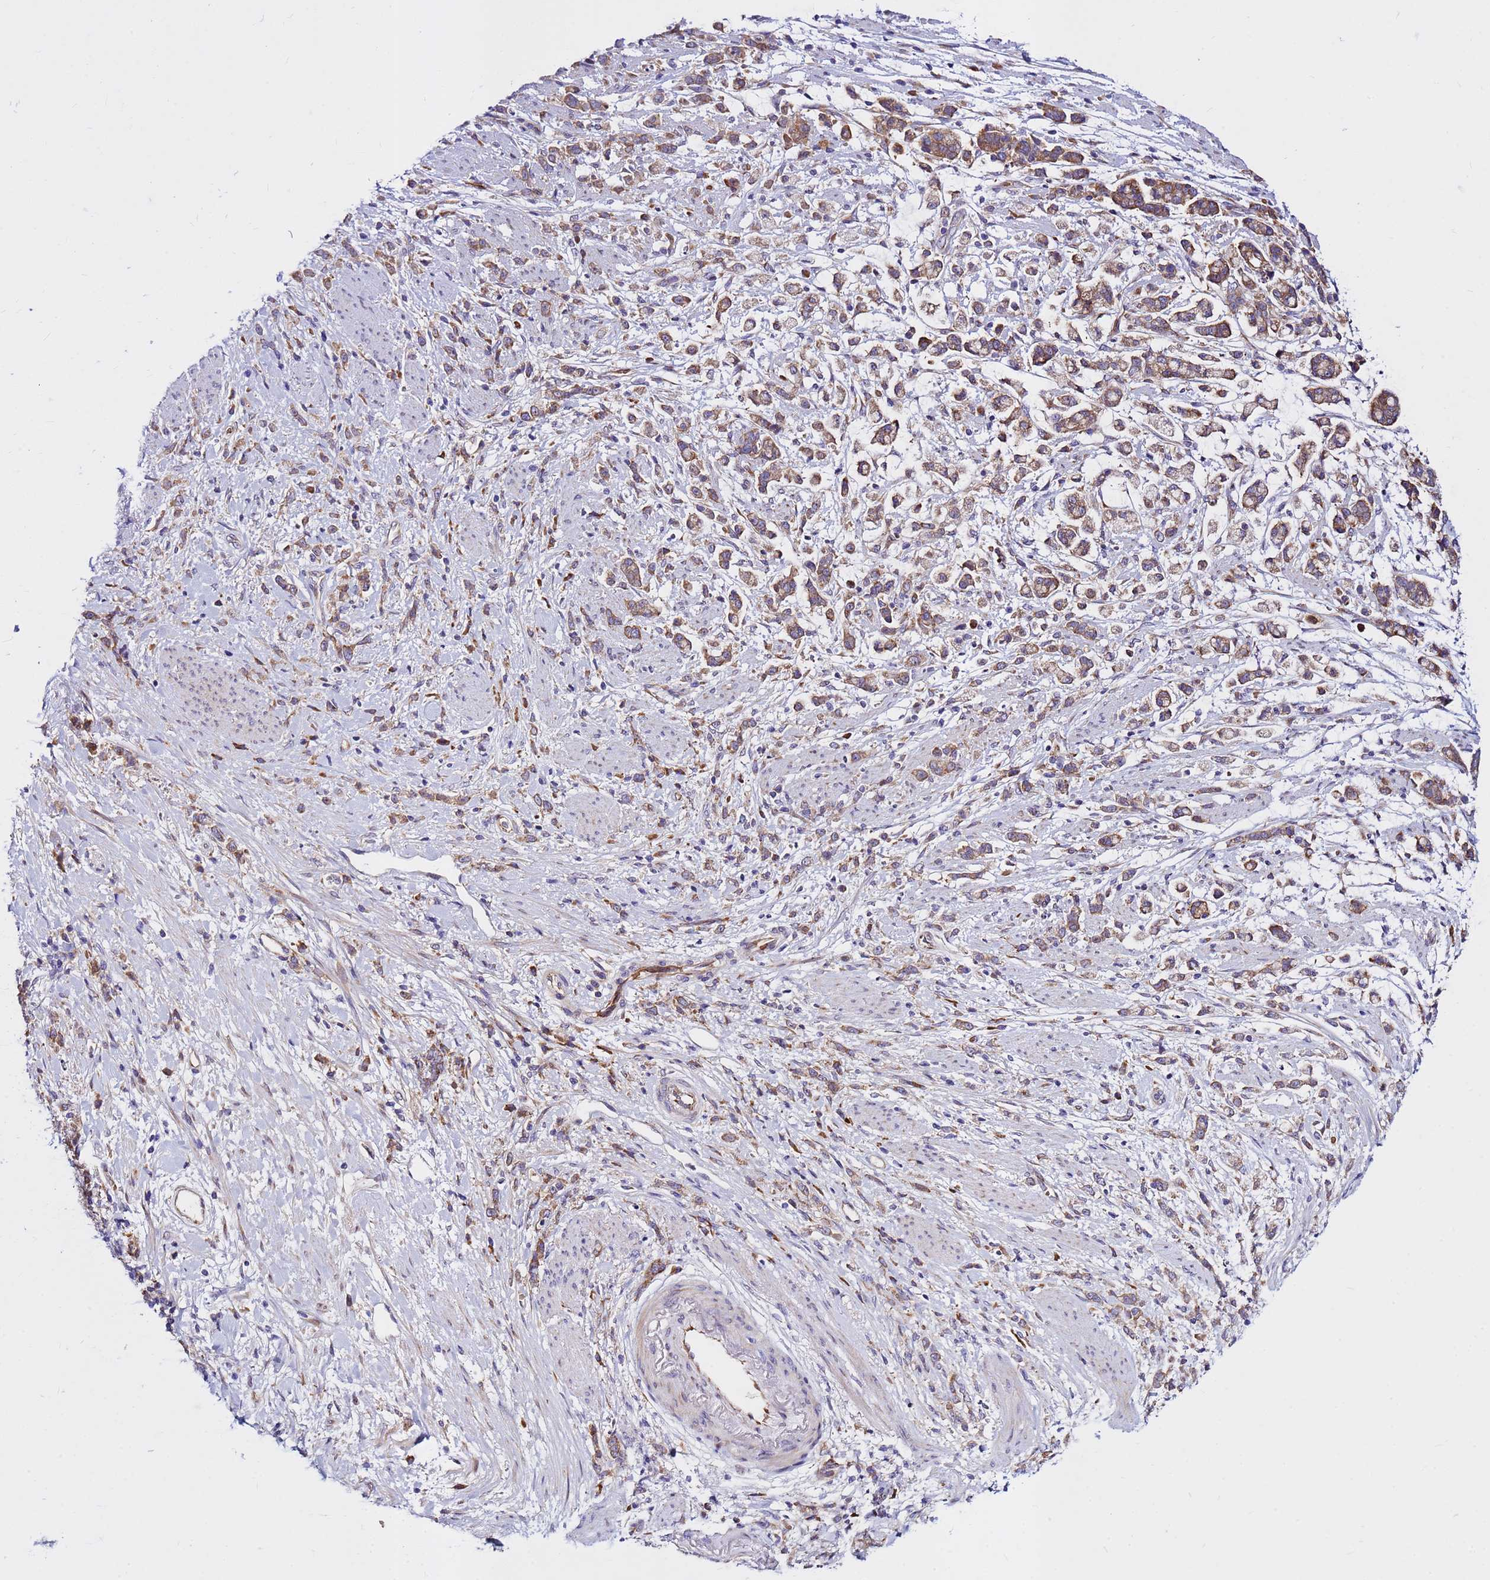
{"staining": {"intensity": "moderate", "quantity": ">75%", "location": "cytoplasmic/membranous"}, "tissue": "stomach cancer", "cell_type": "Tumor cells", "image_type": "cancer", "snomed": [{"axis": "morphology", "description": "Adenocarcinoma, NOS"}, {"axis": "topography", "description": "Stomach"}], "caption": "Brown immunohistochemical staining in stomach cancer (adenocarcinoma) demonstrates moderate cytoplasmic/membranous expression in approximately >75% of tumor cells.", "gene": "ZNF669", "patient": {"sex": "female", "age": 60}}